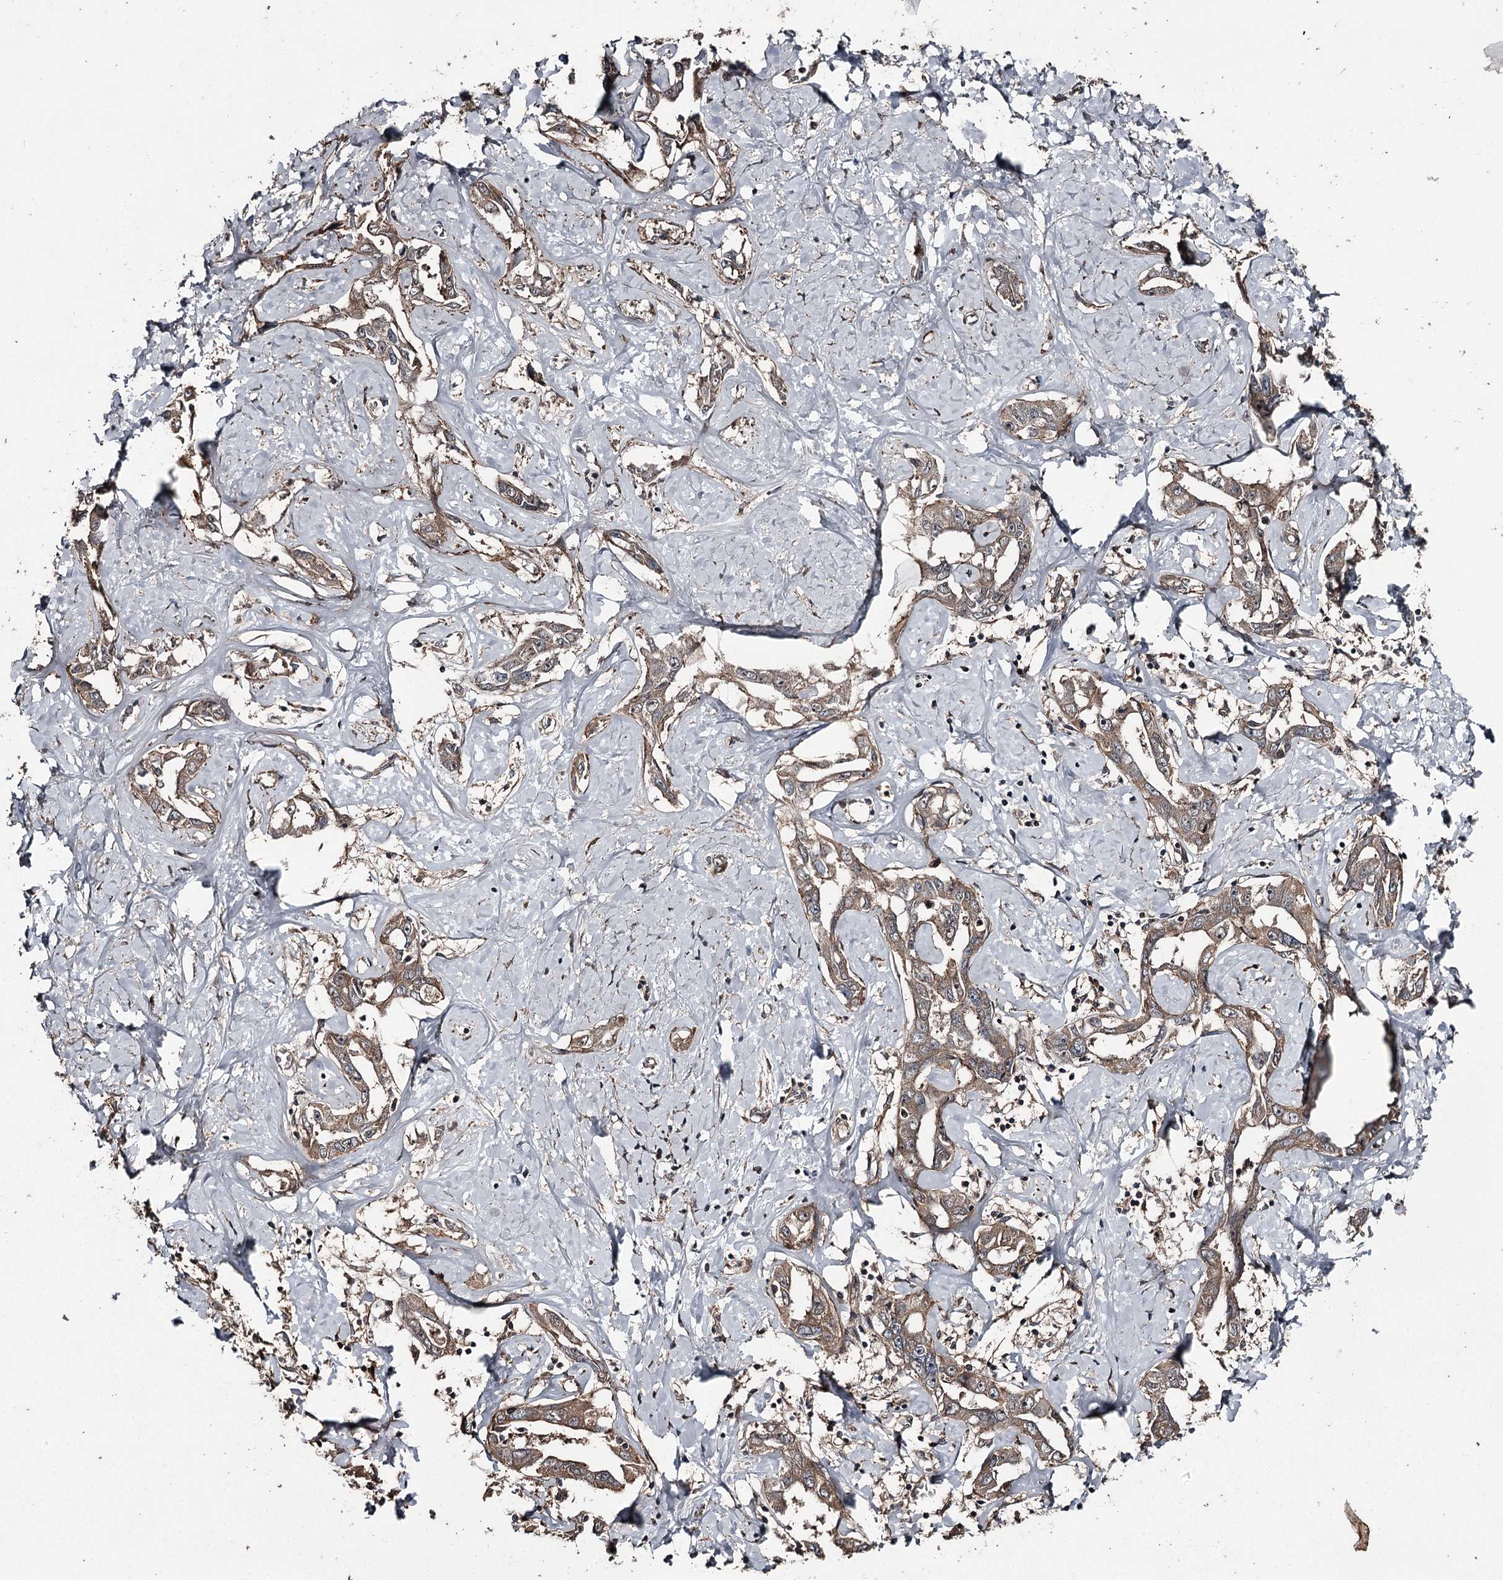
{"staining": {"intensity": "moderate", "quantity": ">75%", "location": "cytoplasmic/membranous"}, "tissue": "liver cancer", "cell_type": "Tumor cells", "image_type": "cancer", "snomed": [{"axis": "morphology", "description": "Cholangiocarcinoma"}, {"axis": "topography", "description": "Liver"}], "caption": "Immunohistochemical staining of human liver cancer exhibits medium levels of moderate cytoplasmic/membranous staining in approximately >75% of tumor cells.", "gene": "RAB21", "patient": {"sex": "male", "age": 59}}